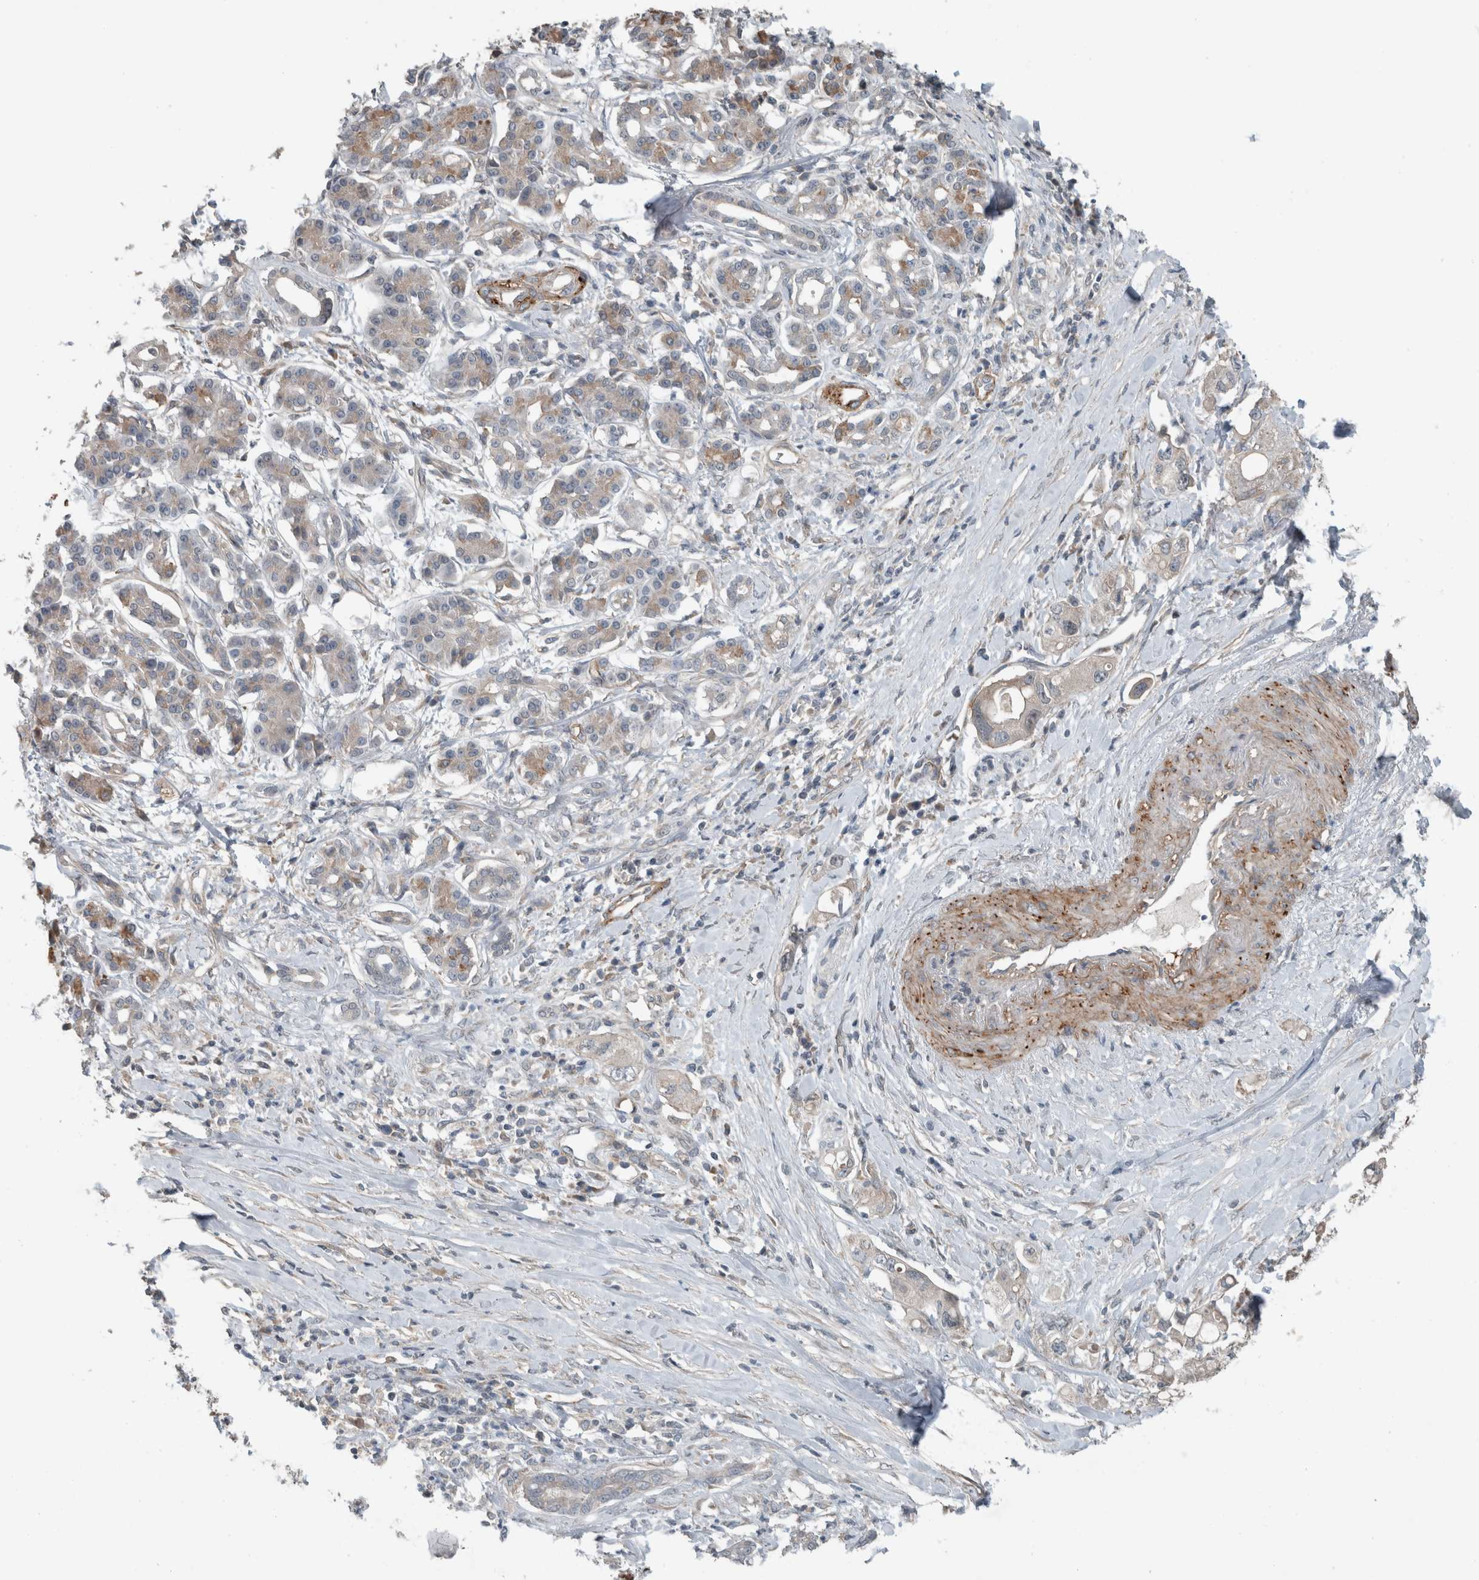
{"staining": {"intensity": "weak", "quantity": "<25%", "location": "cytoplasmic/membranous"}, "tissue": "pancreatic cancer", "cell_type": "Tumor cells", "image_type": "cancer", "snomed": [{"axis": "morphology", "description": "Adenocarcinoma, NOS"}, {"axis": "topography", "description": "Pancreas"}], "caption": "Immunohistochemistry (IHC) photomicrograph of human pancreatic cancer stained for a protein (brown), which shows no expression in tumor cells. (Stains: DAB immunohistochemistry (IHC) with hematoxylin counter stain, Microscopy: brightfield microscopy at high magnification).", "gene": "JADE2", "patient": {"sex": "female", "age": 56}}